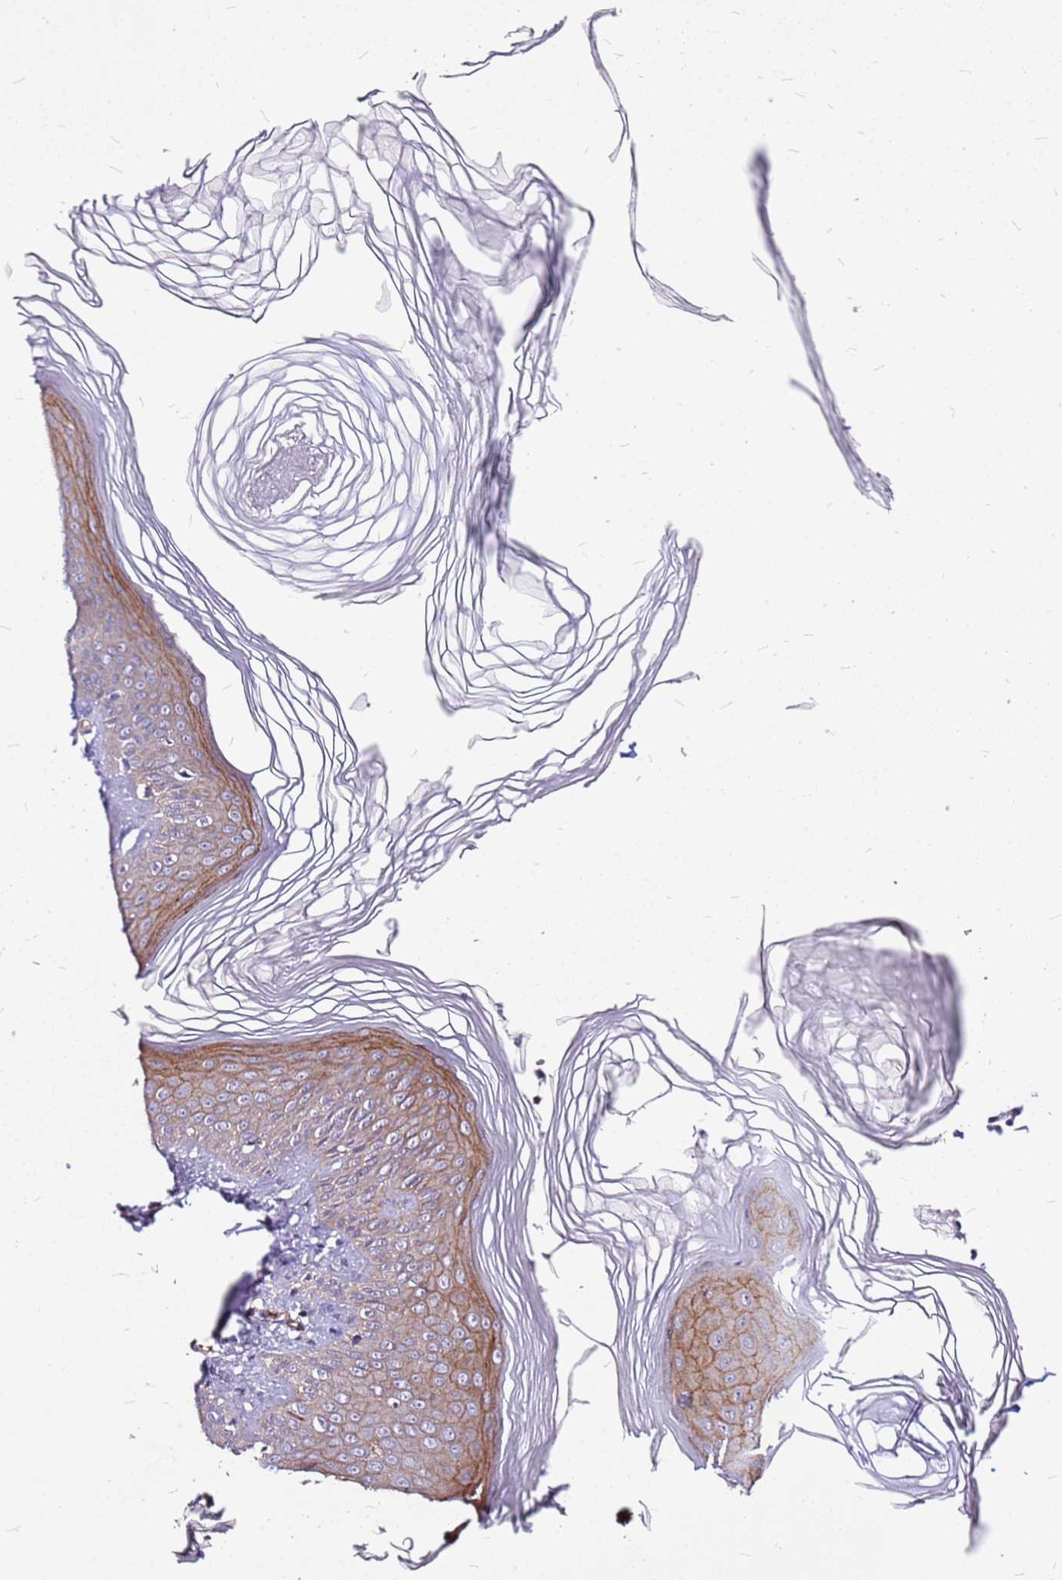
{"staining": {"intensity": "moderate", "quantity": "25%-75%", "location": "cytoplasmic/membranous"}, "tissue": "skin", "cell_type": "Epidermal cells", "image_type": "normal", "snomed": [{"axis": "morphology", "description": "Normal tissue, NOS"}, {"axis": "morphology", "description": "Inflammation, NOS"}, {"axis": "topography", "description": "Soft tissue"}, {"axis": "topography", "description": "Anal"}], "caption": "IHC staining of normal skin, which displays medium levels of moderate cytoplasmic/membranous expression in approximately 25%-75% of epidermal cells indicating moderate cytoplasmic/membranous protein expression. The staining was performed using DAB (brown) for protein detection and nuclei were counterstained in hematoxylin (blue).", "gene": "TOPAZ1", "patient": {"sex": "female", "age": 15}}